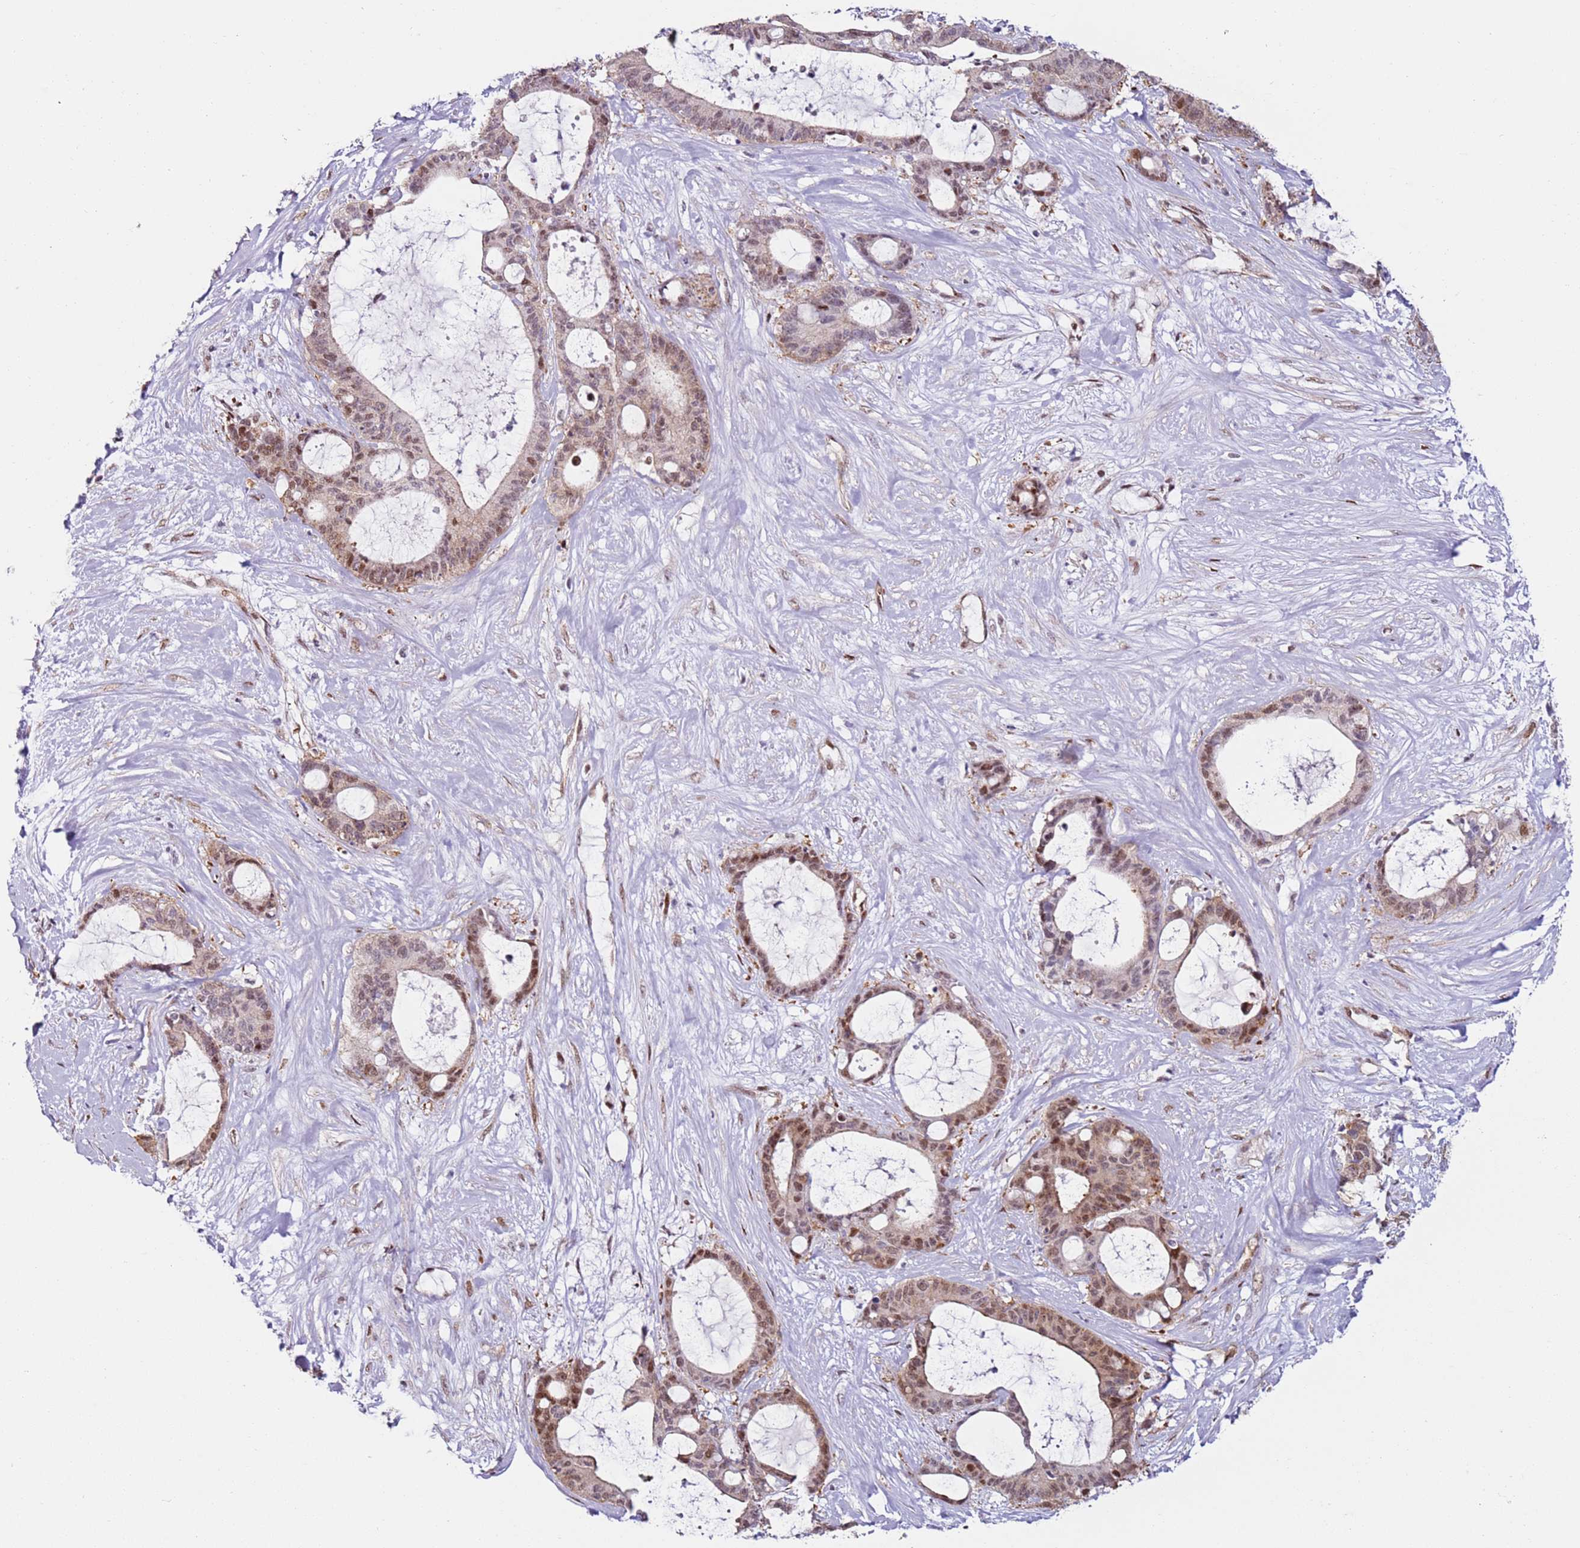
{"staining": {"intensity": "moderate", "quantity": "25%-75%", "location": "nuclear"}, "tissue": "liver cancer", "cell_type": "Tumor cells", "image_type": "cancer", "snomed": [{"axis": "morphology", "description": "Normal tissue, NOS"}, {"axis": "morphology", "description": "Cholangiocarcinoma"}, {"axis": "topography", "description": "Liver"}, {"axis": "topography", "description": "Peripheral nerve tissue"}], "caption": "Liver cancer (cholangiocarcinoma) stained for a protein (brown) reveals moderate nuclear positive staining in approximately 25%-75% of tumor cells.", "gene": "PSMD4", "patient": {"sex": "female", "age": 73}}